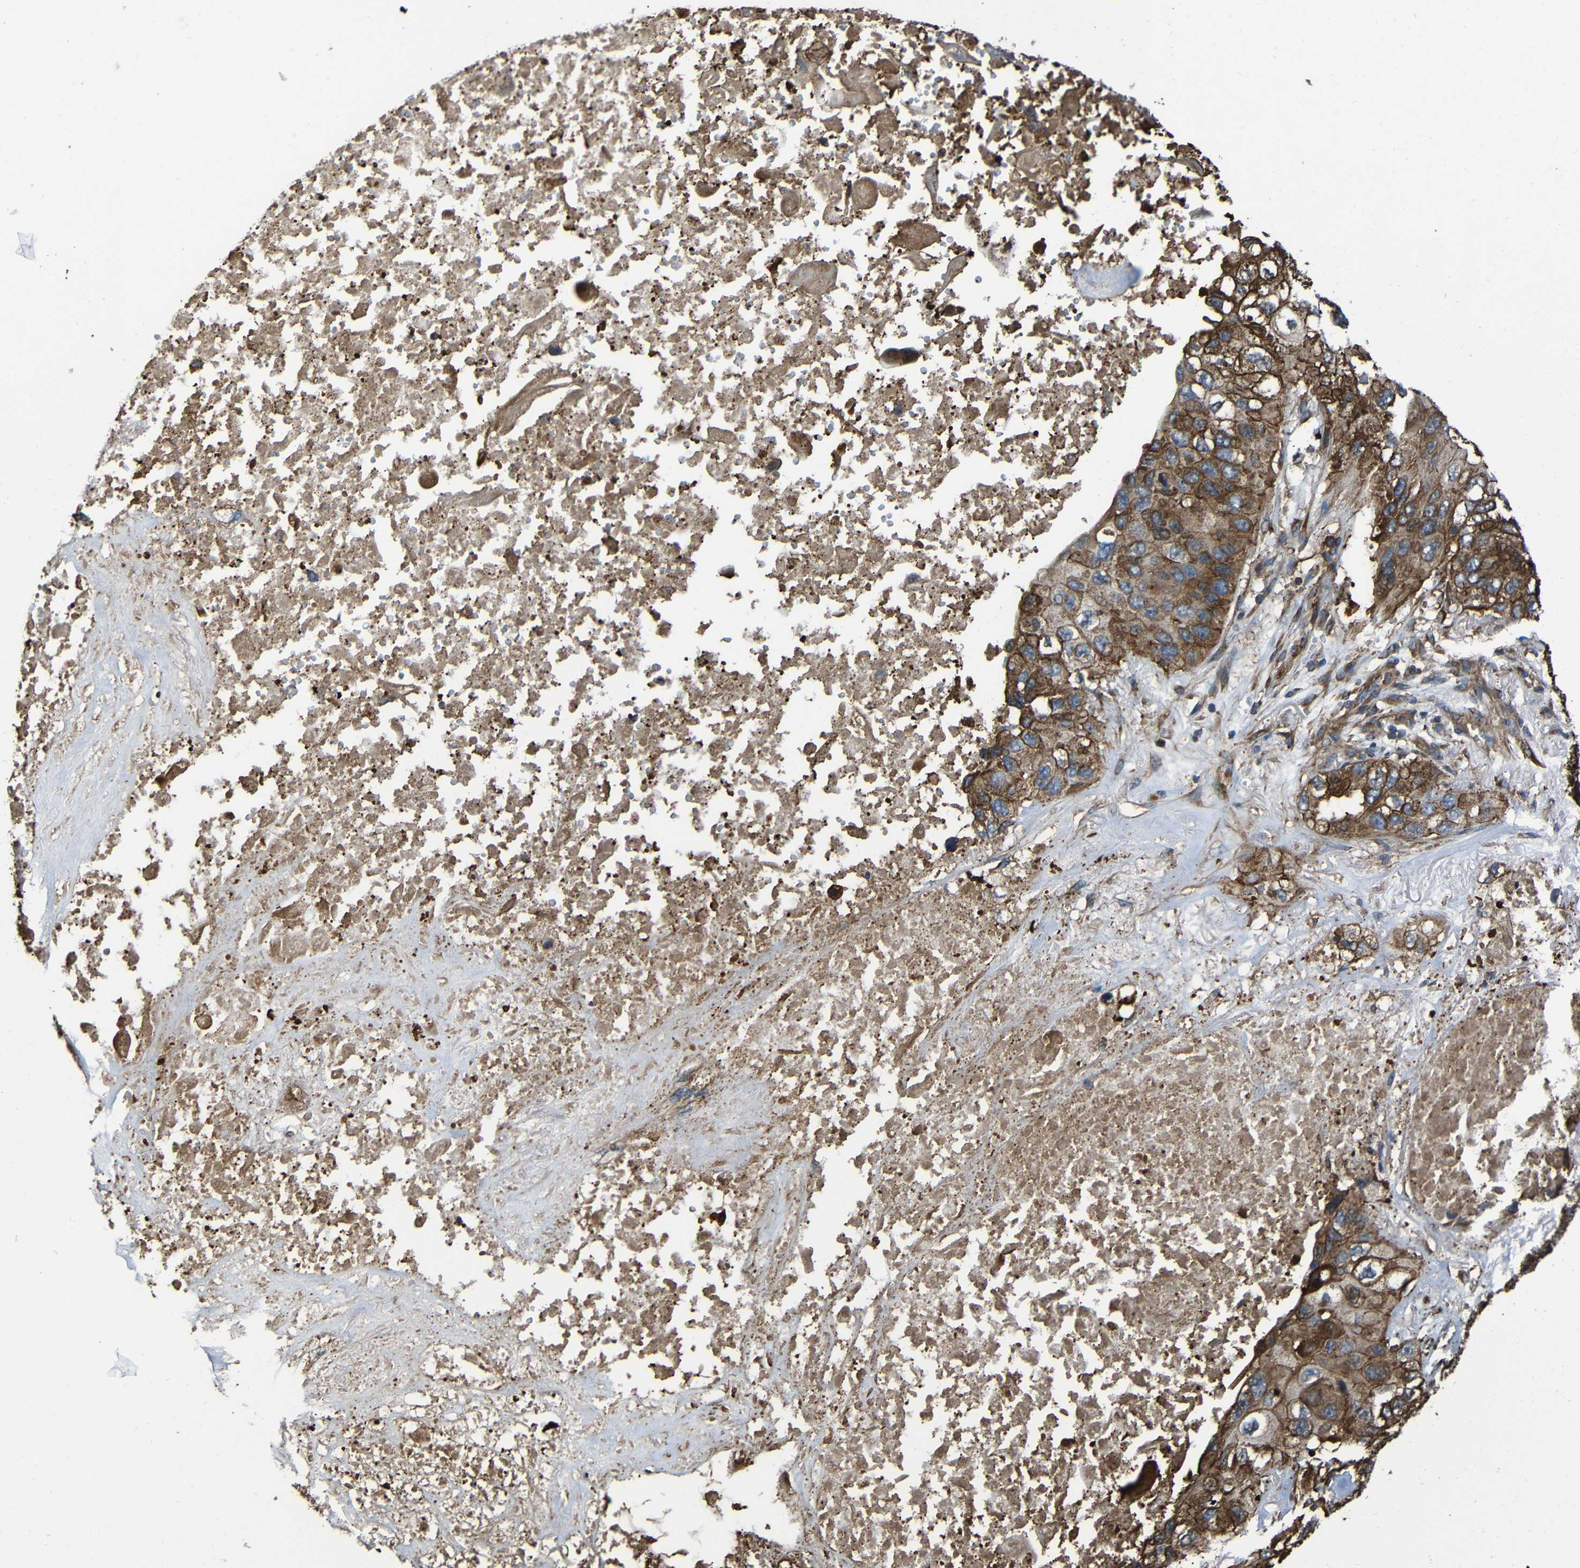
{"staining": {"intensity": "moderate", "quantity": ">75%", "location": "cytoplasmic/membranous"}, "tissue": "lung cancer", "cell_type": "Tumor cells", "image_type": "cancer", "snomed": [{"axis": "morphology", "description": "Squamous cell carcinoma, NOS"}, {"axis": "topography", "description": "Lung"}], "caption": "Moderate cytoplasmic/membranous staining for a protein is appreciated in about >75% of tumor cells of lung squamous cell carcinoma using immunohistochemistry (IHC).", "gene": "PTCH1", "patient": {"sex": "female", "age": 73}}